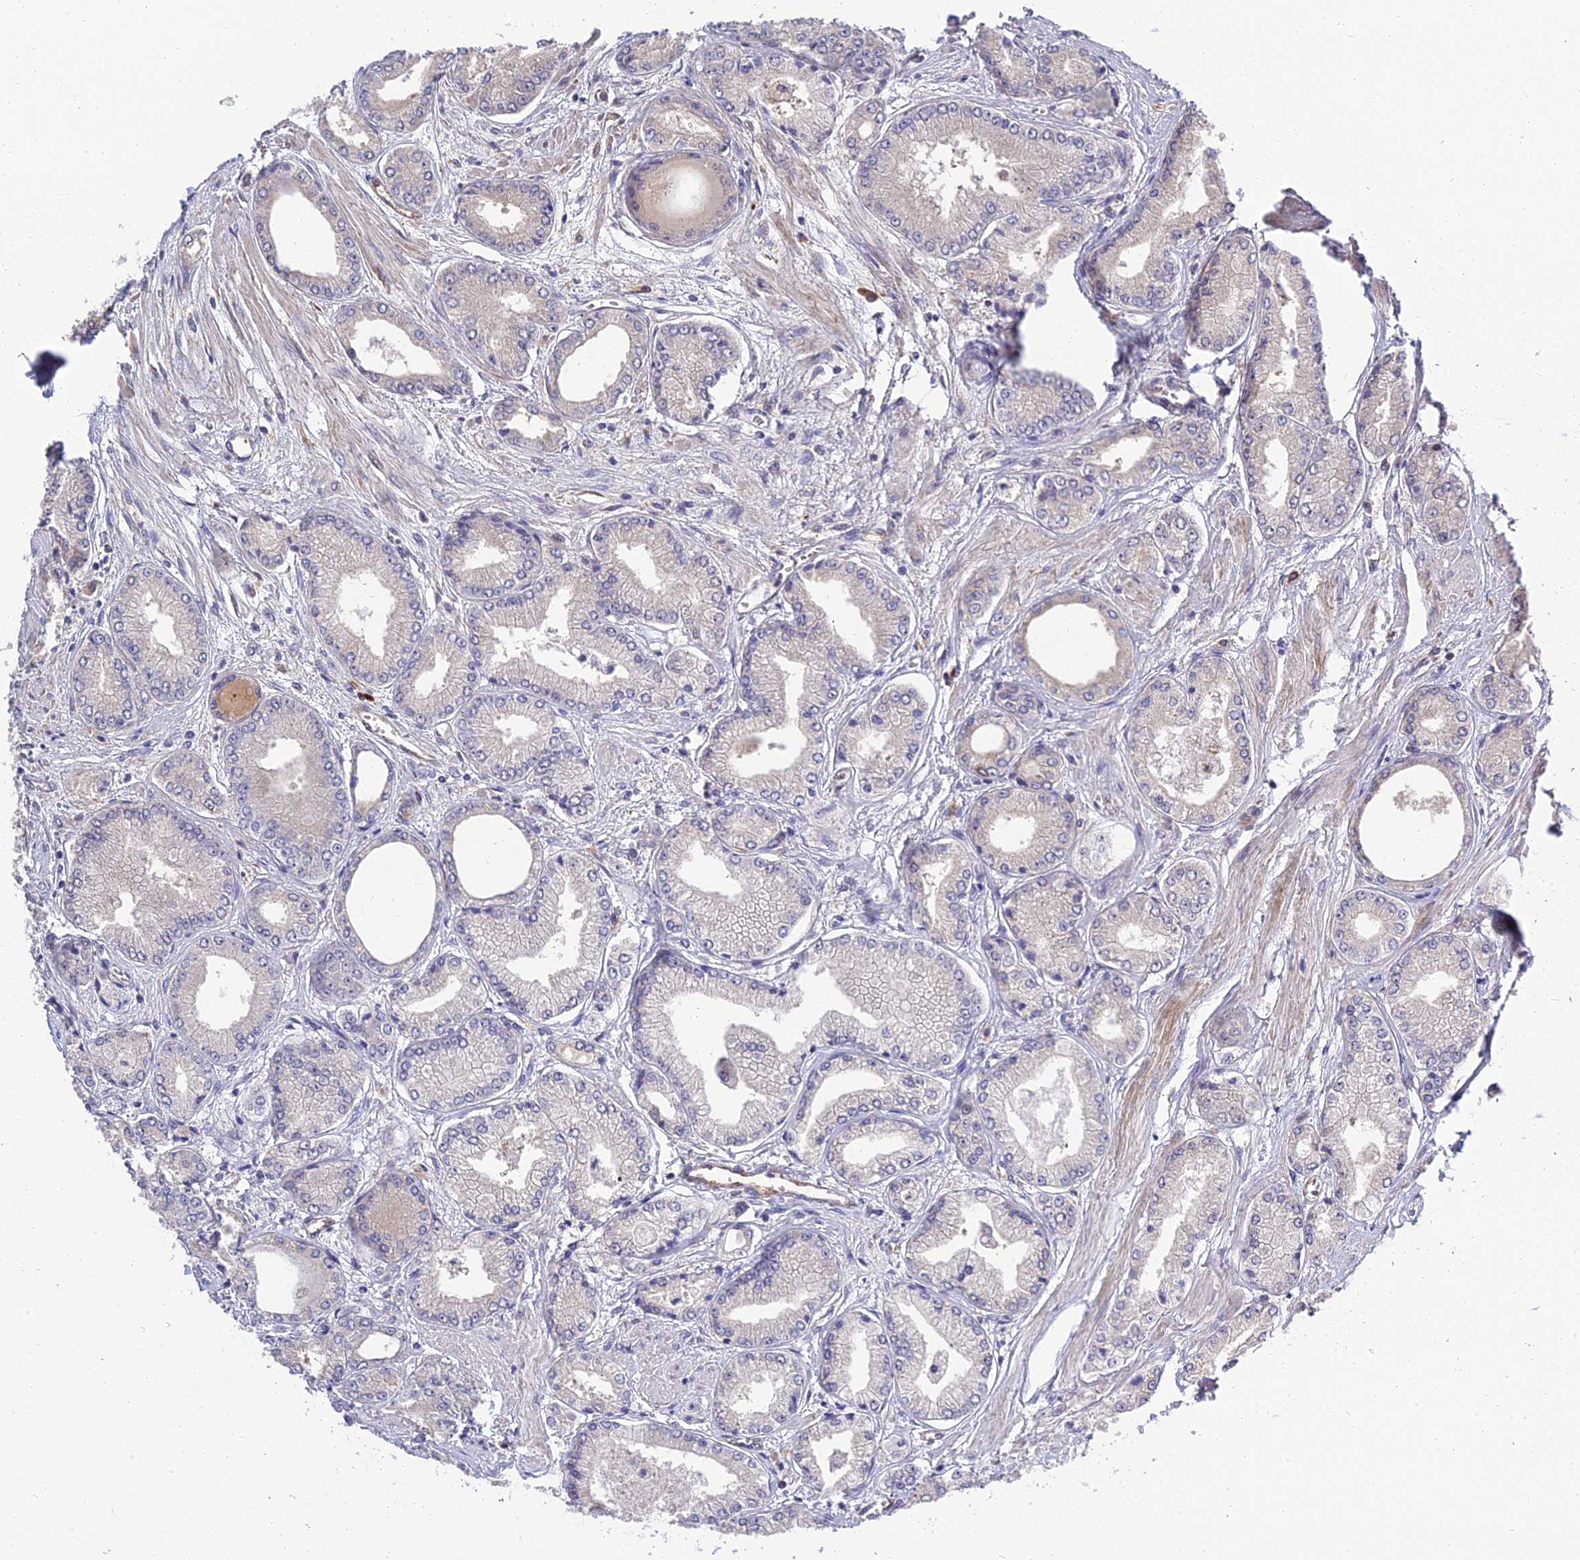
{"staining": {"intensity": "negative", "quantity": "none", "location": "none"}, "tissue": "prostate cancer", "cell_type": "Tumor cells", "image_type": "cancer", "snomed": [{"axis": "morphology", "description": "Adenocarcinoma, Low grade"}, {"axis": "topography", "description": "Prostate"}], "caption": "Prostate low-grade adenocarcinoma stained for a protein using immunohistochemistry exhibits no staining tumor cells.", "gene": "MFSD2A", "patient": {"sex": "male", "age": 60}}